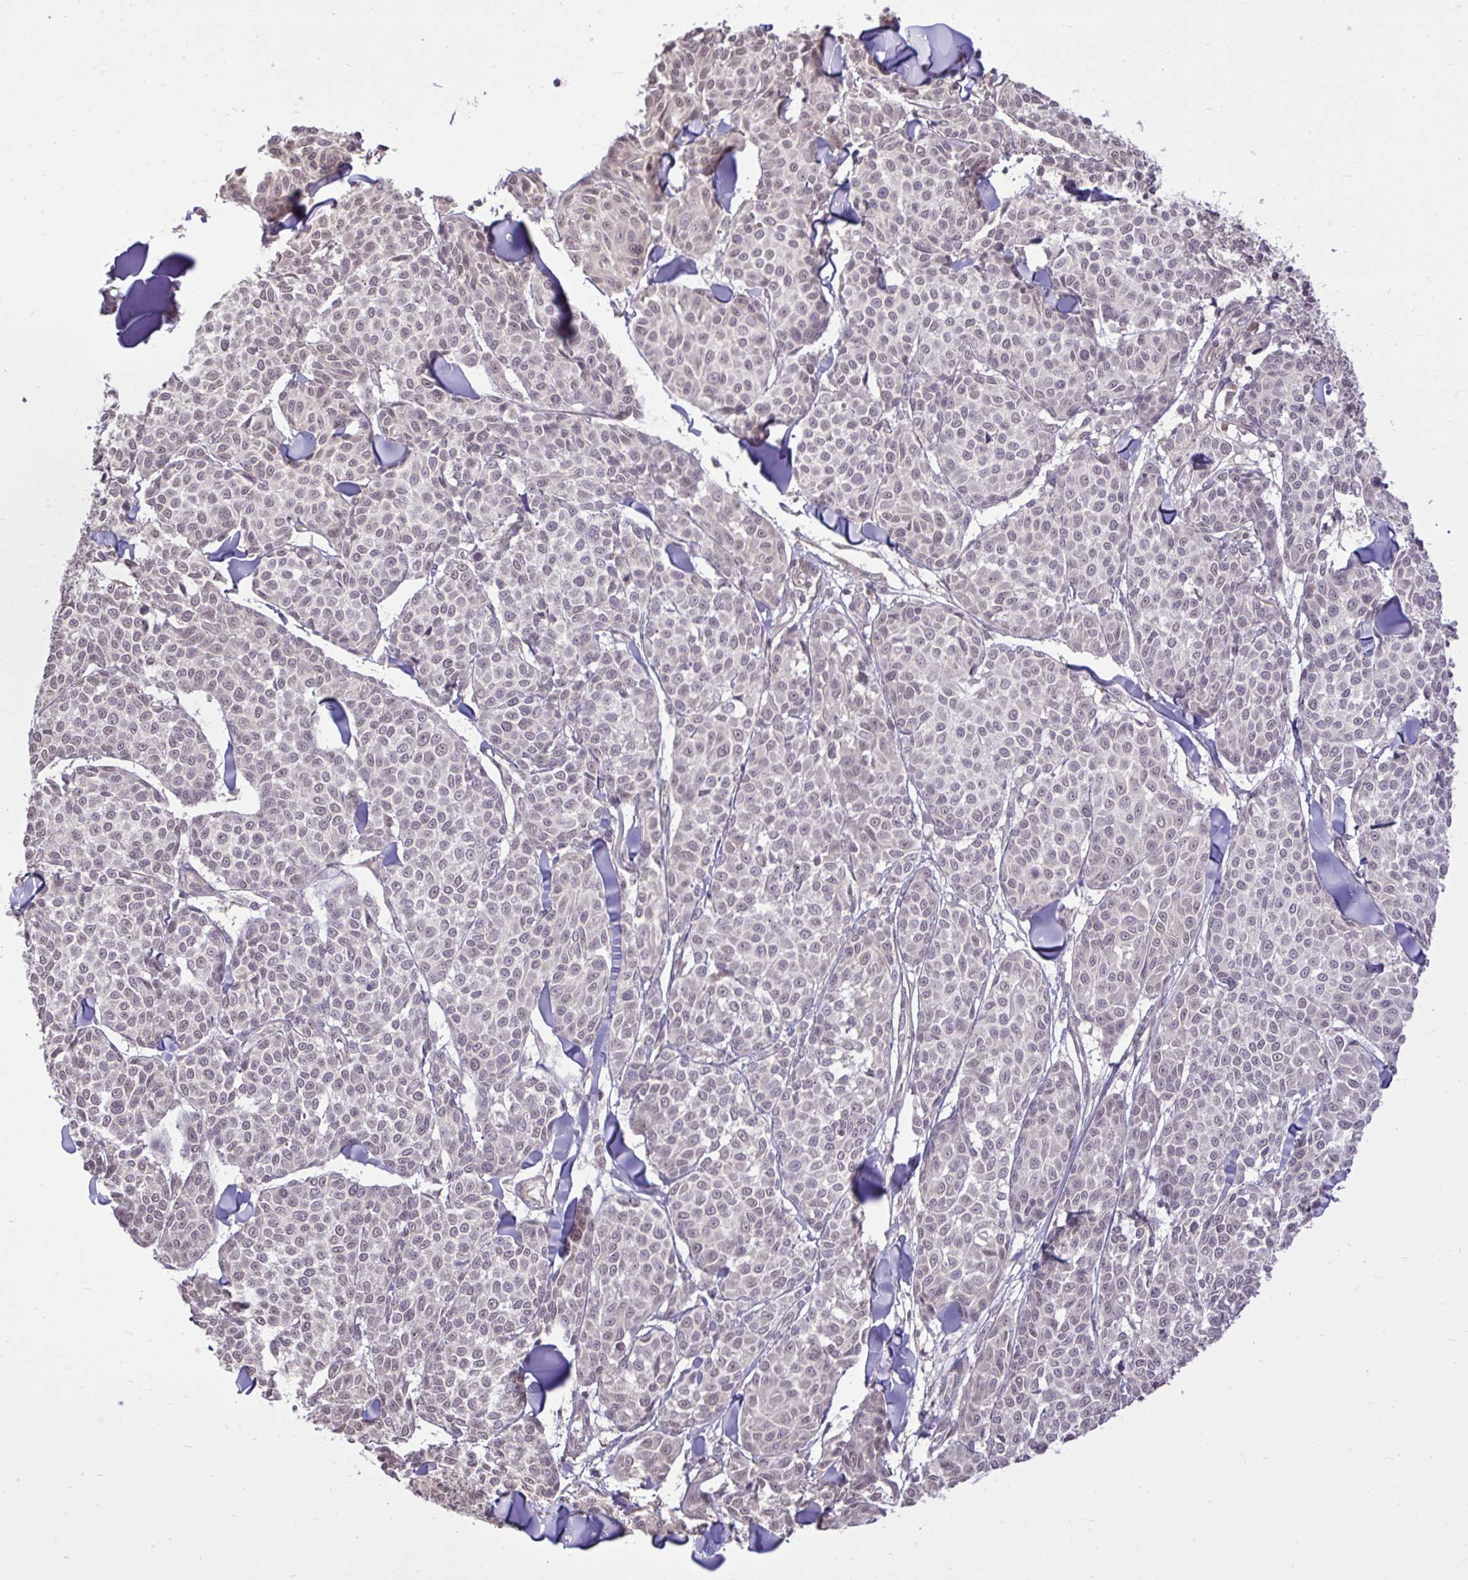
{"staining": {"intensity": "weak", "quantity": "25%-75%", "location": "nuclear"}, "tissue": "melanoma", "cell_type": "Tumor cells", "image_type": "cancer", "snomed": [{"axis": "morphology", "description": "Malignant melanoma, NOS"}, {"axis": "topography", "description": "Skin"}], "caption": "Protein expression analysis of melanoma exhibits weak nuclear expression in about 25%-75% of tumor cells. (Stains: DAB (3,3'-diaminobenzidine) in brown, nuclei in blue, Microscopy: brightfield microscopy at high magnification).", "gene": "CYP20A1", "patient": {"sex": "male", "age": 46}}